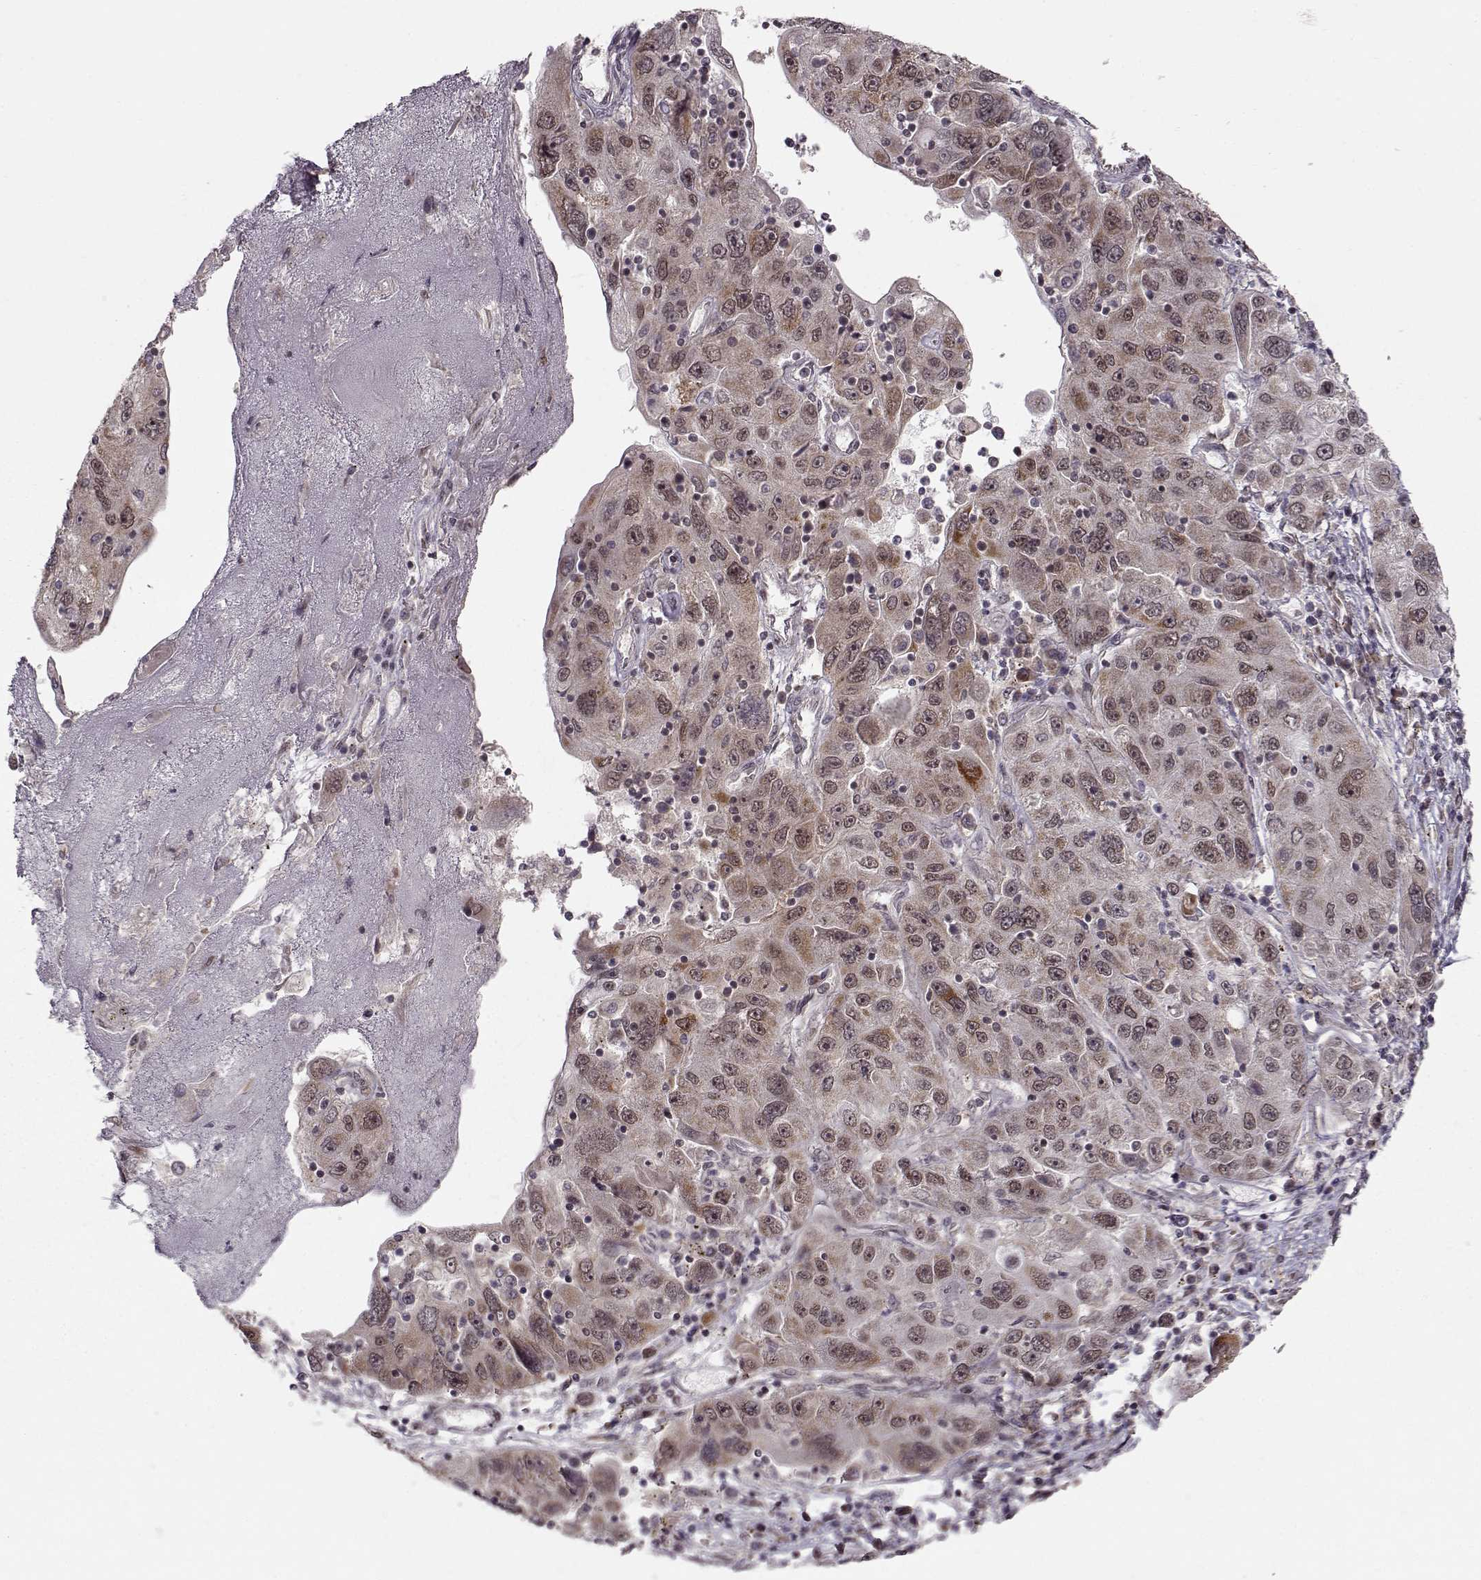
{"staining": {"intensity": "weak", "quantity": ">75%", "location": "cytoplasmic/membranous"}, "tissue": "stomach cancer", "cell_type": "Tumor cells", "image_type": "cancer", "snomed": [{"axis": "morphology", "description": "Adenocarcinoma, NOS"}, {"axis": "topography", "description": "Stomach"}], "caption": "Stomach adenocarcinoma was stained to show a protein in brown. There is low levels of weak cytoplasmic/membranous staining in about >75% of tumor cells. (DAB (3,3'-diaminobenzidine) IHC, brown staining for protein, blue staining for nuclei).", "gene": "RAI1", "patient": {"sex": "male", "age": 56}}